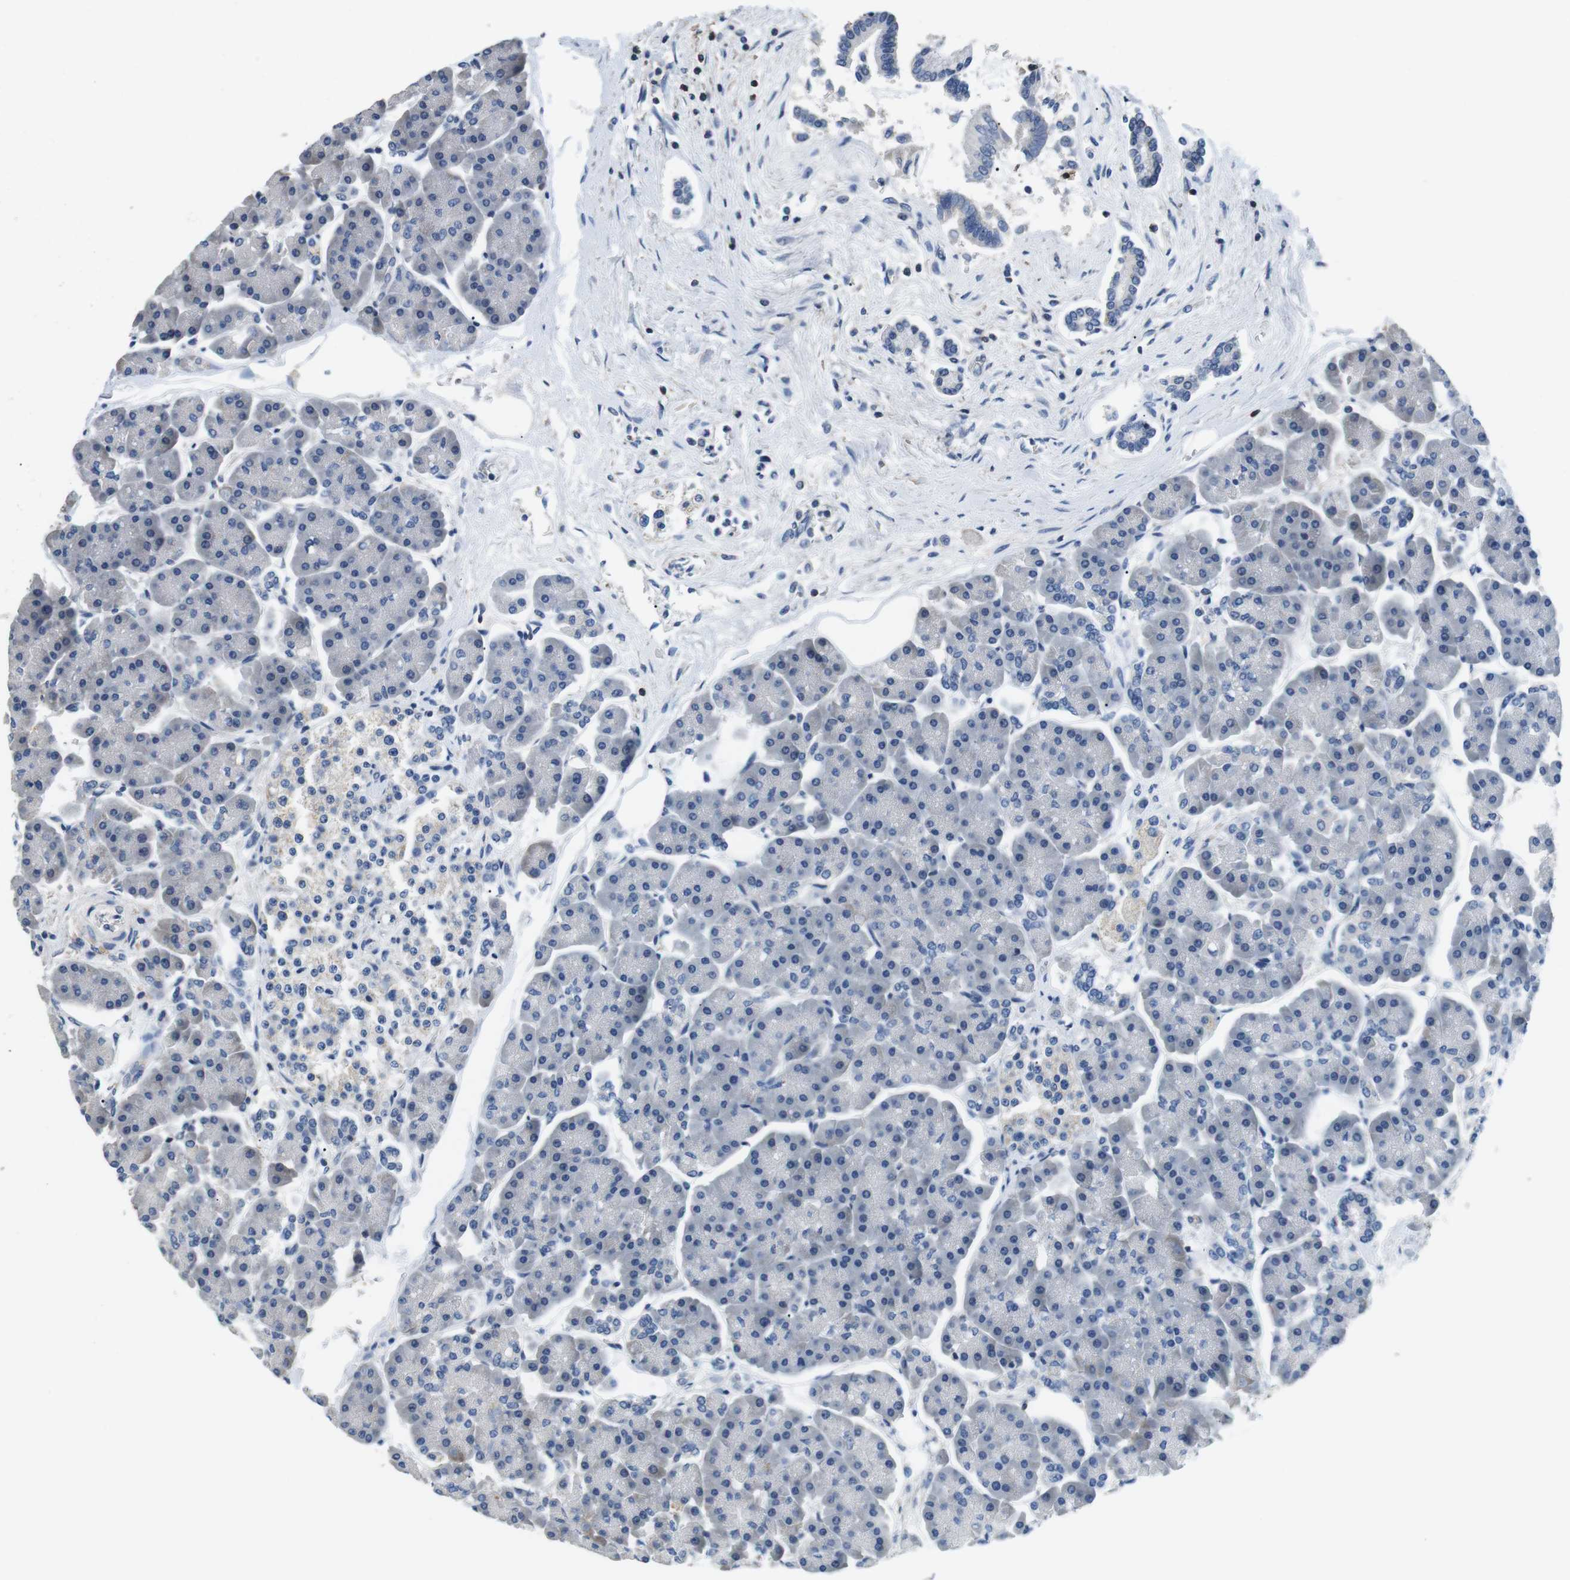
{"staining": {"intensity": "negative", "quantity": "none", "location": "none"}, "tissue": "pancreas", "cell_type": "Exocrine glandular cells", "image_type": "normal", "snomed": [{"axis": "morphology", "description": "Normal tissue, NOS"}, {"axis": "topography", "description": "Pancreas"}], "caption": "This is an immunohistochemistry (IHC) photomicrograph of unremarkable human pancreas. There is no expression in exocrine glandular cells.", "gene": "CD6", "patient": {"sex": "female", "age": 70}}